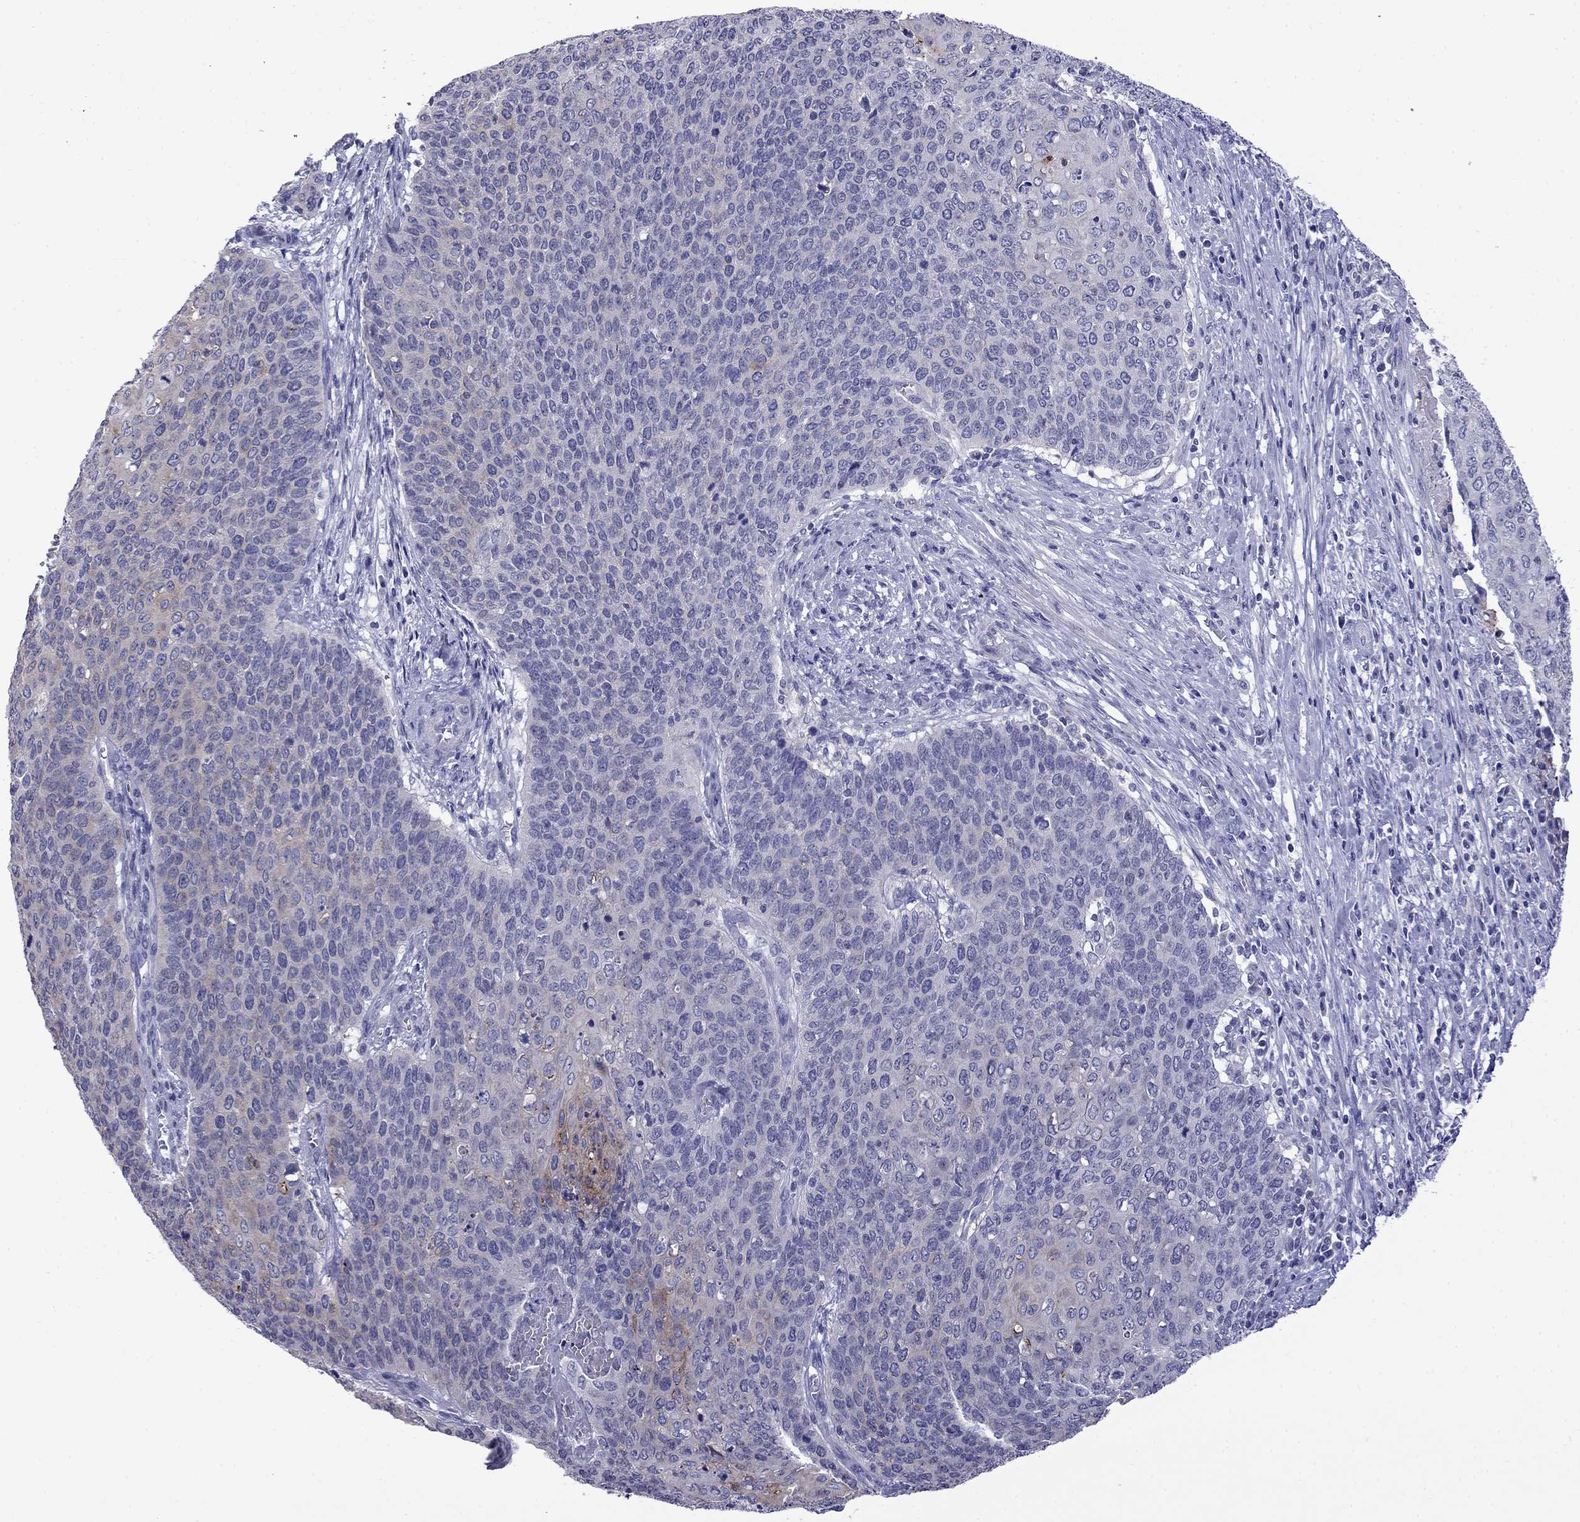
{"staining": {"intensity": "weak", "quantity": "<25%", "location": "cytoplasmic/membranous"}, "tissue": "cervical cancer", "cell_type": "Tumor cells", "image_type": "cancer", "snomed": [{"axis": "morphology", "description": "Squamous cell carcinoma, NOS"}, {"axis": "topography", "description": "Cervix"}], "caption": "Immunohistochemistry micrograph of neoplastic tissue: cervical squamous cell carcinoma stained with DAB (3,3'-diaminobenzidine) shows no significant protein positivity in tumor cells.", "gene": "PRR18", "patient": {"sex": "female", "age": 39}}